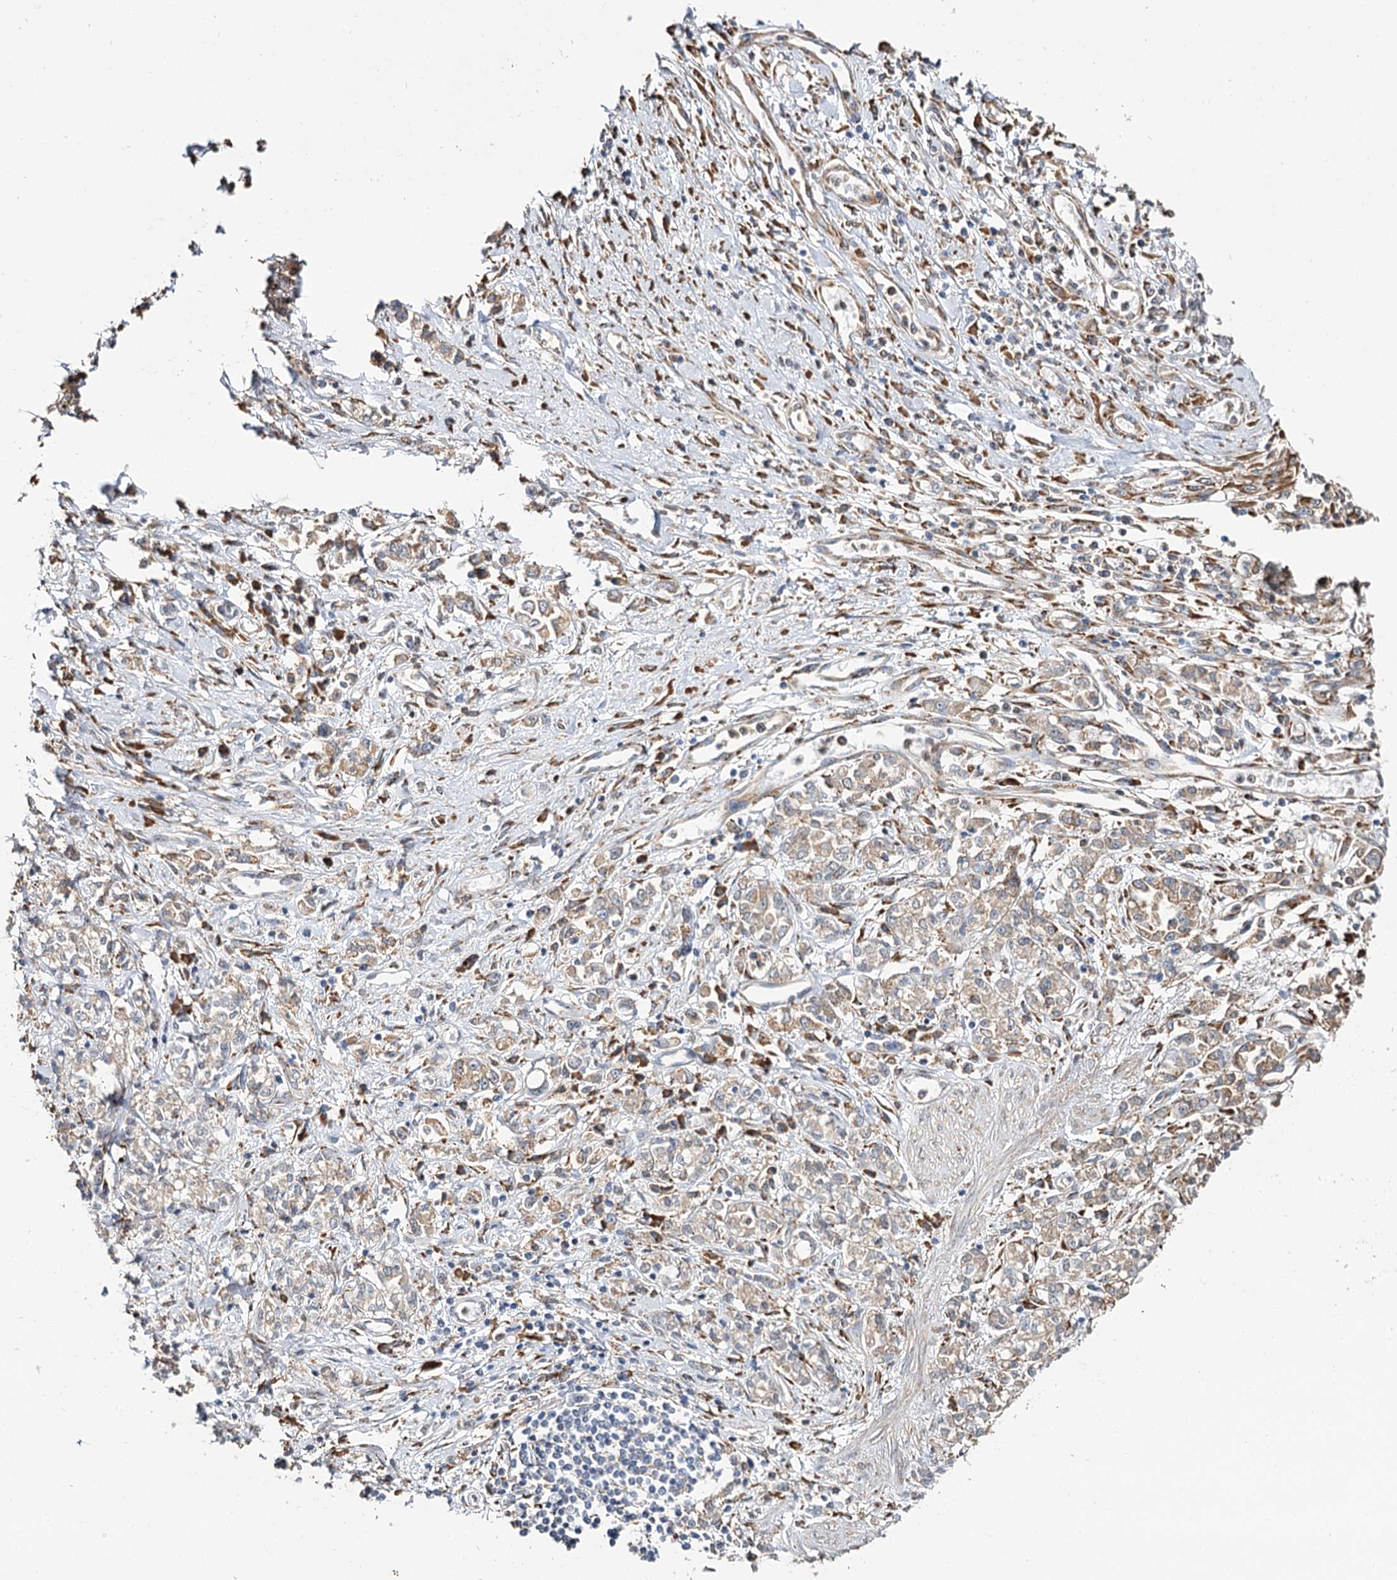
{"staining": {"intensity": "weak", "quantity": "25%-75%", "location": "cytoplasmic/membranous"}, "tissue": "stomach cancer", "cell_type": "Tumor cells", "image_type": "cancer", "snomed": [{"axis": "morphology", "description": "Adenocarcinoma, NOS"}, {"axis": "topography", "description": "Stomach"}], "caption": "Stomach cancer stained with immunohistochemistry (IHC) reveals weak cytoplasmic/membranous positivity in approximately 25%-75% of tumor cells.", "gene": "VEGFA", "patient": {"sex": "female", "age": 76}}